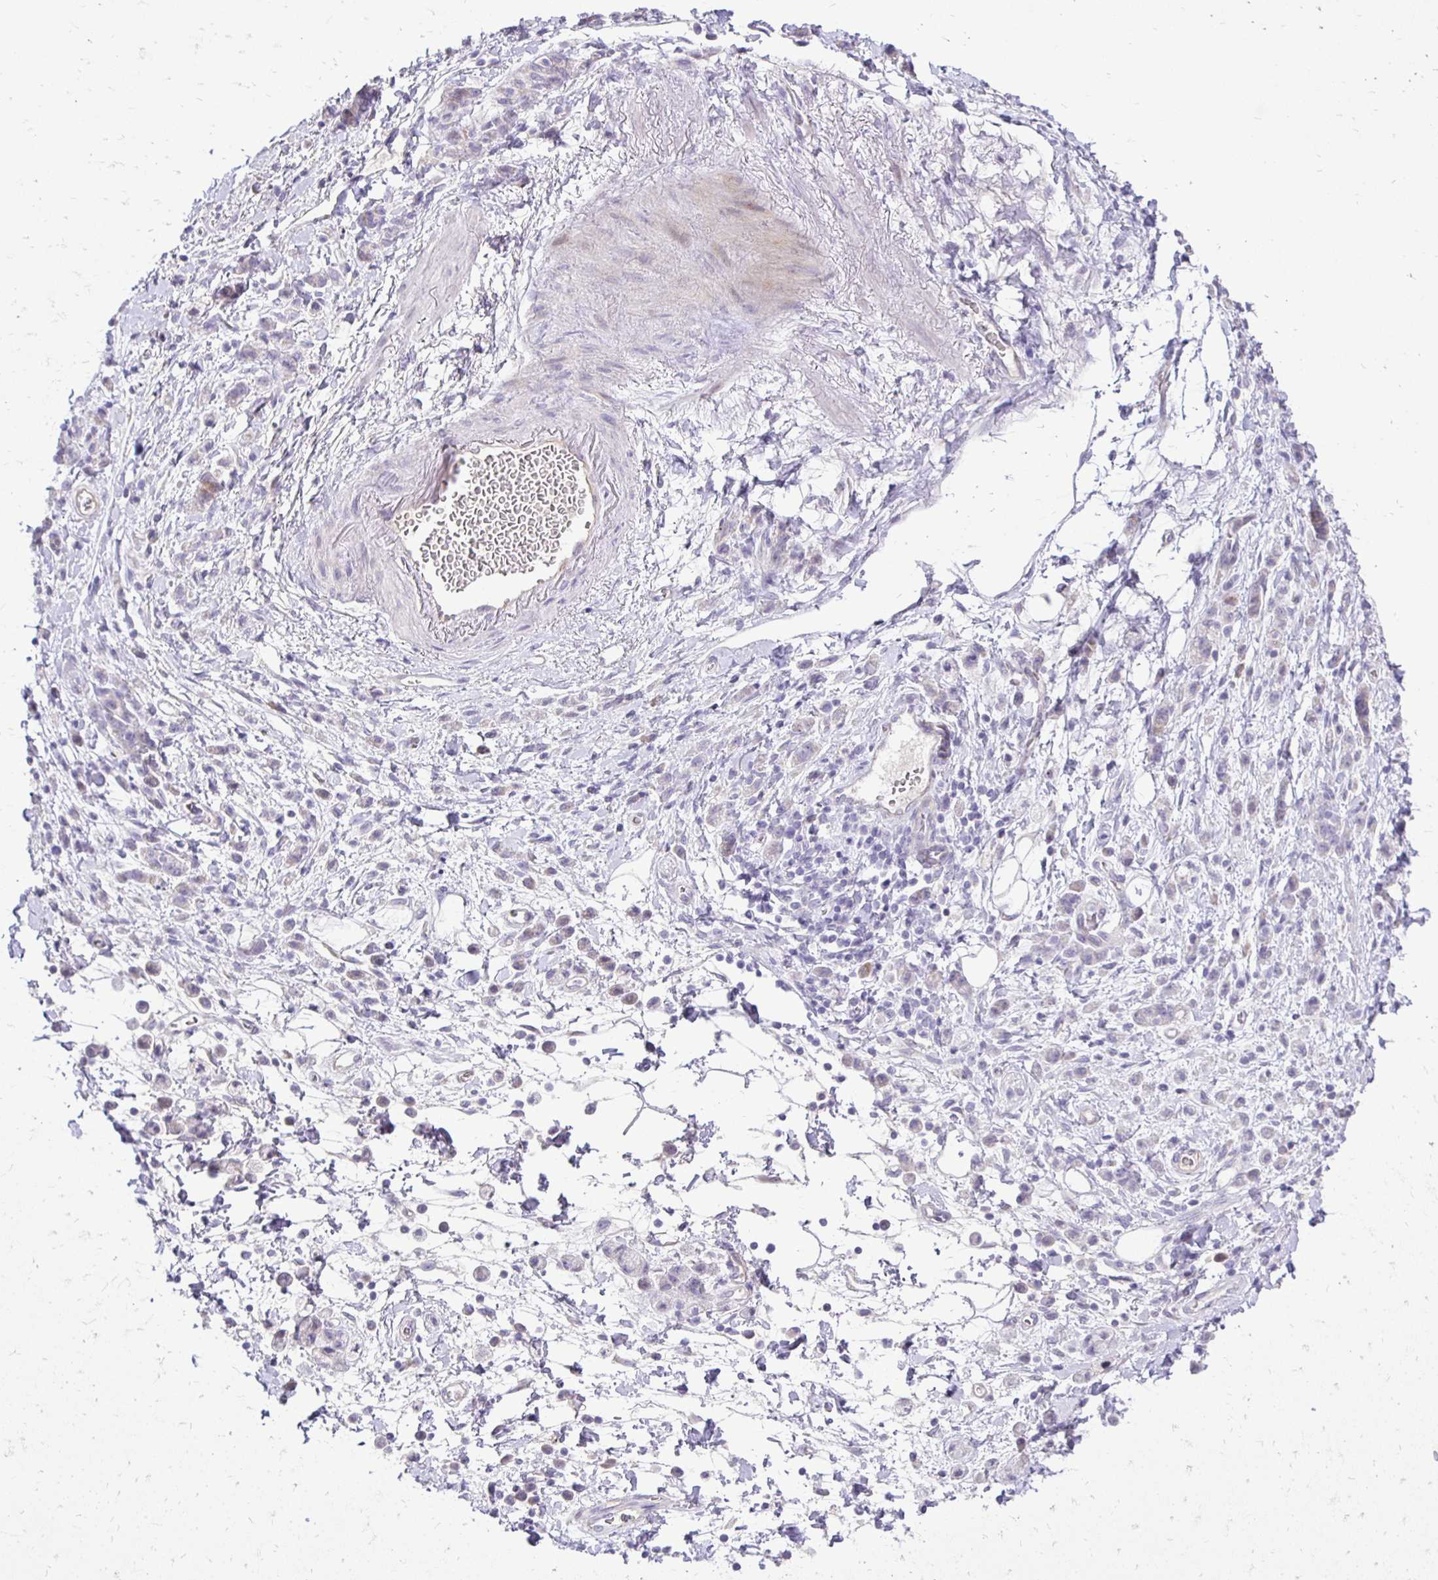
{"staining": {"intensity": "negative", "quantity": "none", "location": "none"}, "tissue": "stomach cancer", "cell_type": "Tumor cells", "image_type": "cancer", "snomed": [{"axis": "morphology", "description": "Adenocarcinoma, NOS"}, {"axis": "topography", "description": "Stomach"}], "caption": "An IHC micrograph of stomach cancer is shown. There is no staining in tumor cells of stomach cancer. (Stains: DAB (3,3'-diaminobenzidine) immunohistochemistry (IHC) with hematoxylin counter stain, Microscopy: brightfield microscopy at high magnification).", "gene": "GAS2", "patient": {"sex": "male", "age": 77}}